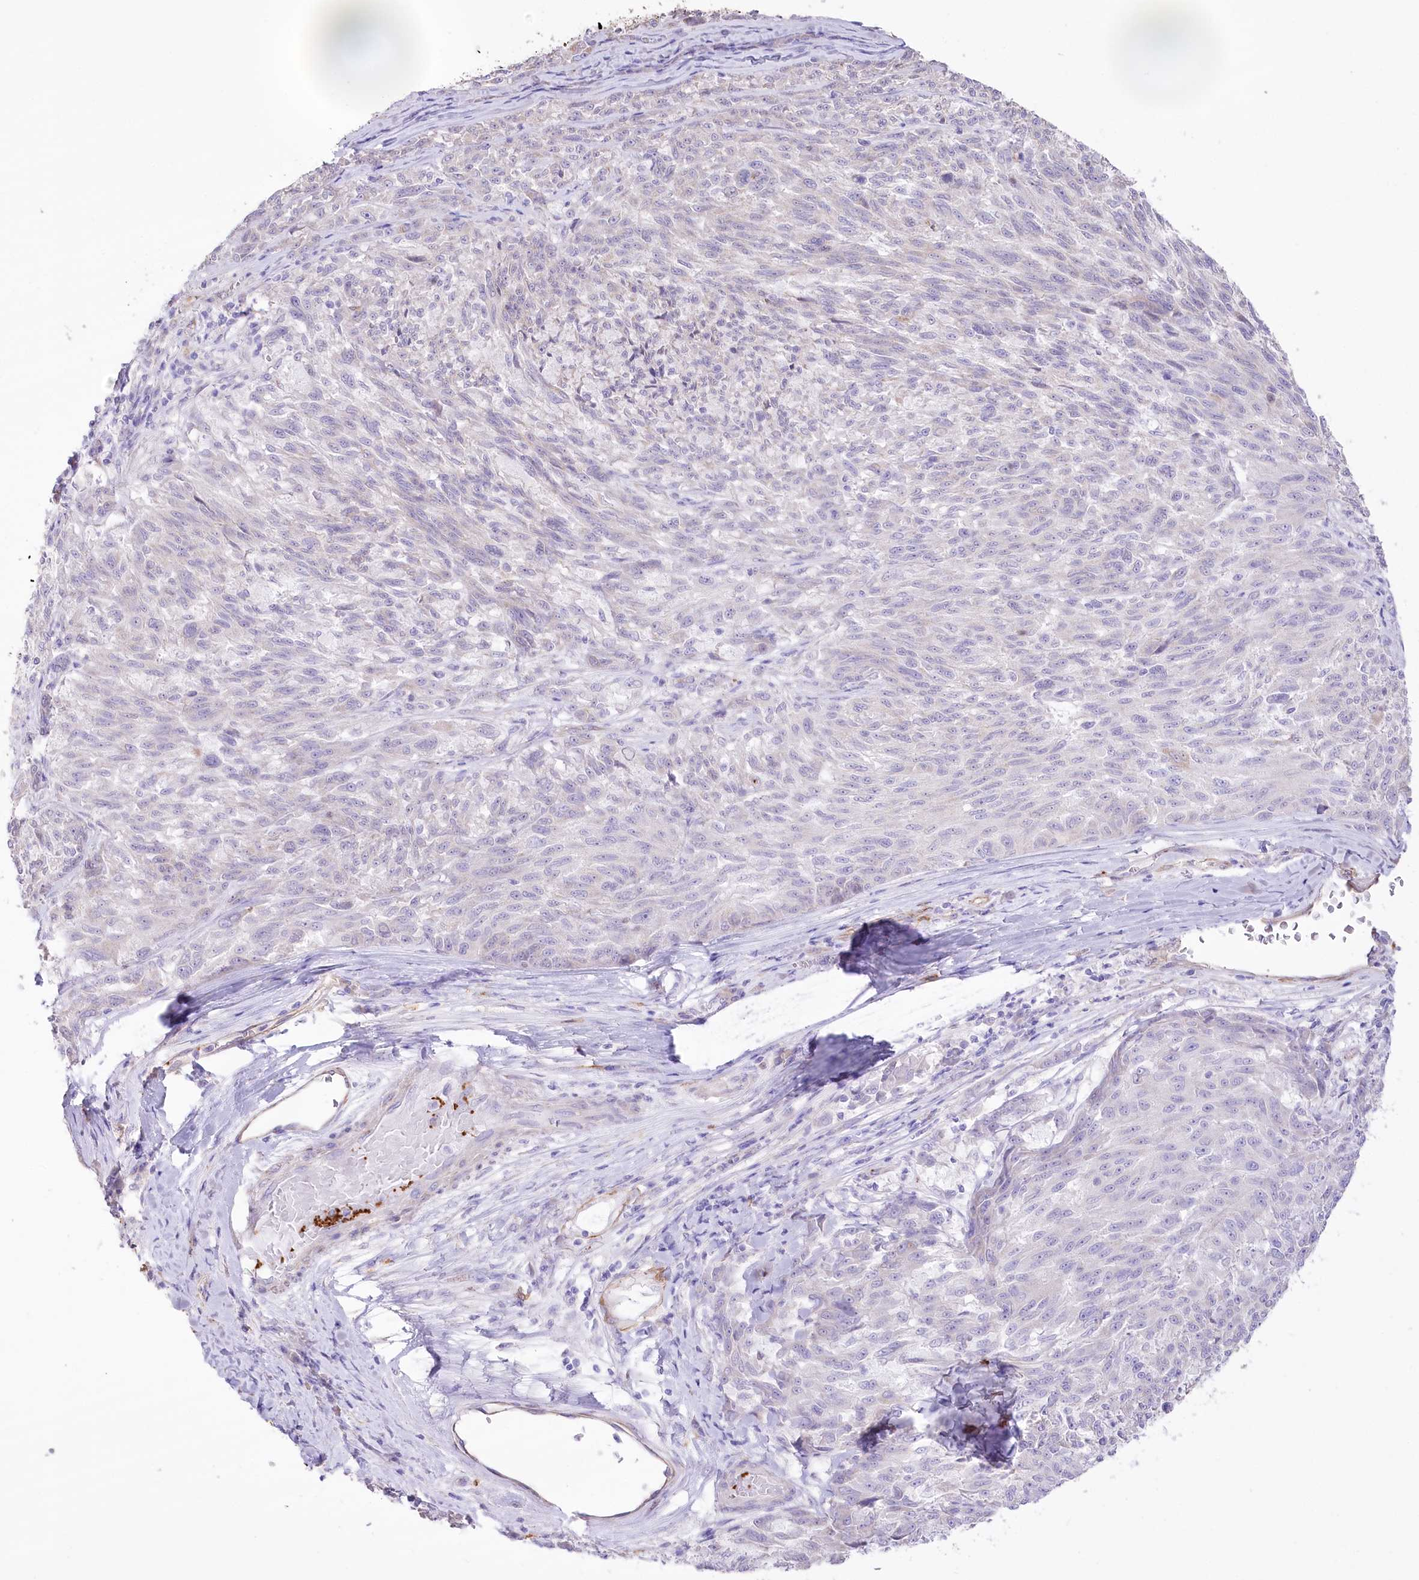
{"staining": {"intensity": "negative", "quantity": "none", "location": "none"}, "tissue": "melanoma", "cell_type": "Tumor cells", "image_type": "cancer", "snomed": [{"axis": "morphology", "description": "Malignant melanoma, NOS"}, {"axis": "topography", "description": "Skin"}], "caption": "IHC photomicrograph of human malignant melanoma stained for a protein (brown), which demonstrates no positivity in tumor cells. (Brightfield microscopy of DAB (3,3'-diaminobenzidine) immunohistochemistry (IHC) at high magnification).", "gene": "SLC39A10", "patient": {"sex": "male", "age": 53}}